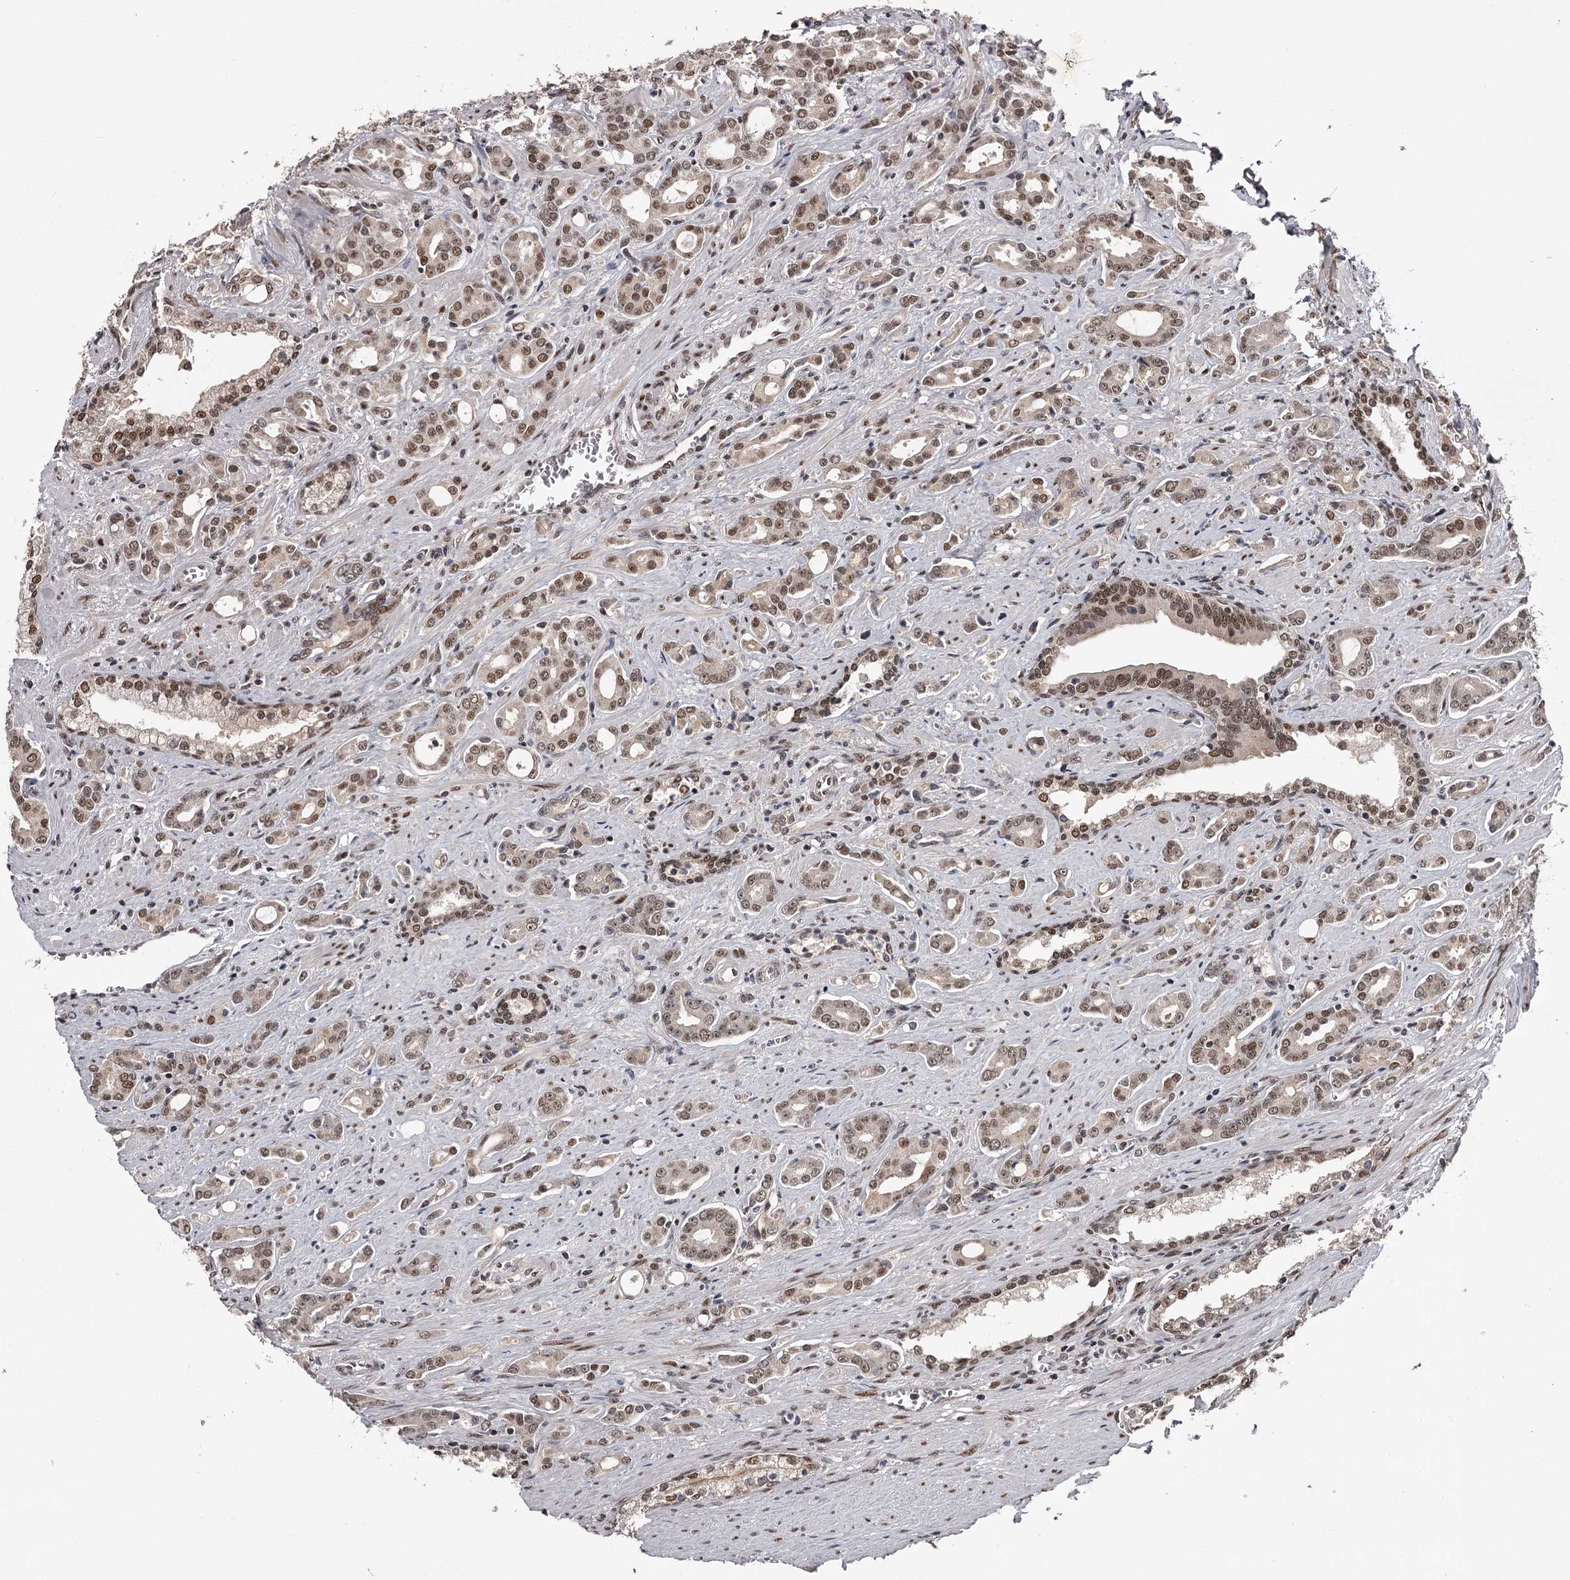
{"staining": {"intensity": "moderate", "quantity": ">75%", "location": "nuclear"}, "tissue": "prostate cancer", "cell_type": "Tumor cells", "image_type": "cancer", "snomed": [{"axis": "morphology", "description": "Adenocarcinoma, High grade"}, {"axis": "topography", "description": "Prostate"}], "caption": "IHC of prostate cancer (adenocarcinoma (high-grade)) exhibits medium levels of moderate nuclear expression in about >75% of tumor cells. Using DAB (brown) and hematoxylin (blue) stains, captured at high magnification using brightfield microscopy.", "gene": "TTC33", "patient": {"sex": "male", "age": 72}}